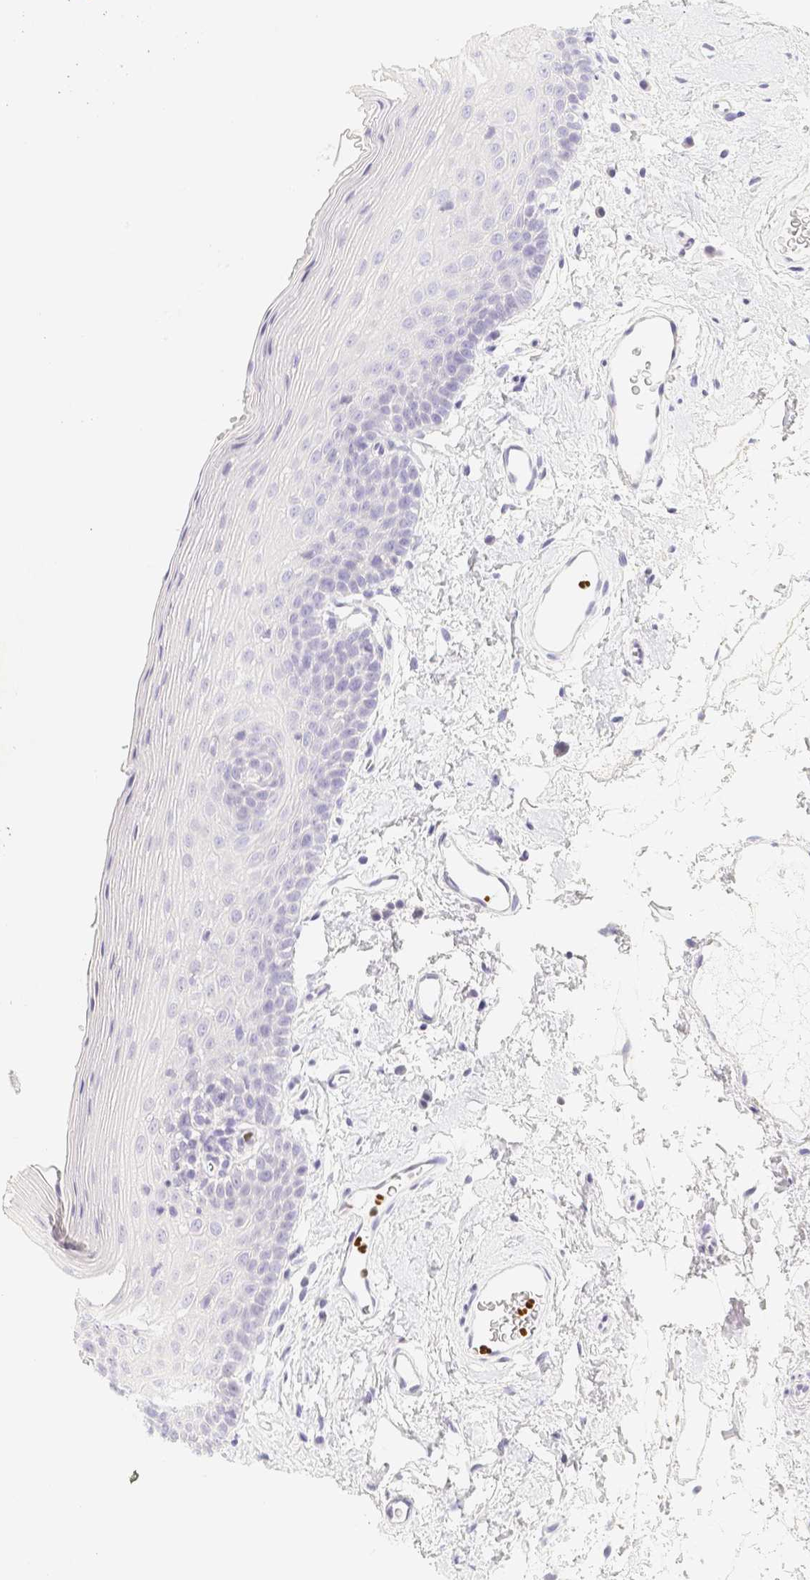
{"staining": {"intensity": "negative", "quantity": "none", "location": "none"}, "tissue": "oral mucosa", "cell_type": "Squamous epithelial cells", "image_type": "normal", "snomed": [{"axis": "morphology", "description": "Normal tissue, NOS"}, {"axis": "topography", "description": "Oral tissue"}], "caption": "IHC micrograph of benign oral mucosa: human oral mucosa stained with DAB demonstrates no significant protein positivity in squamous epithelial cells.", "gene": "PADI4", "patient": {"sex": "male", "age": 66}}